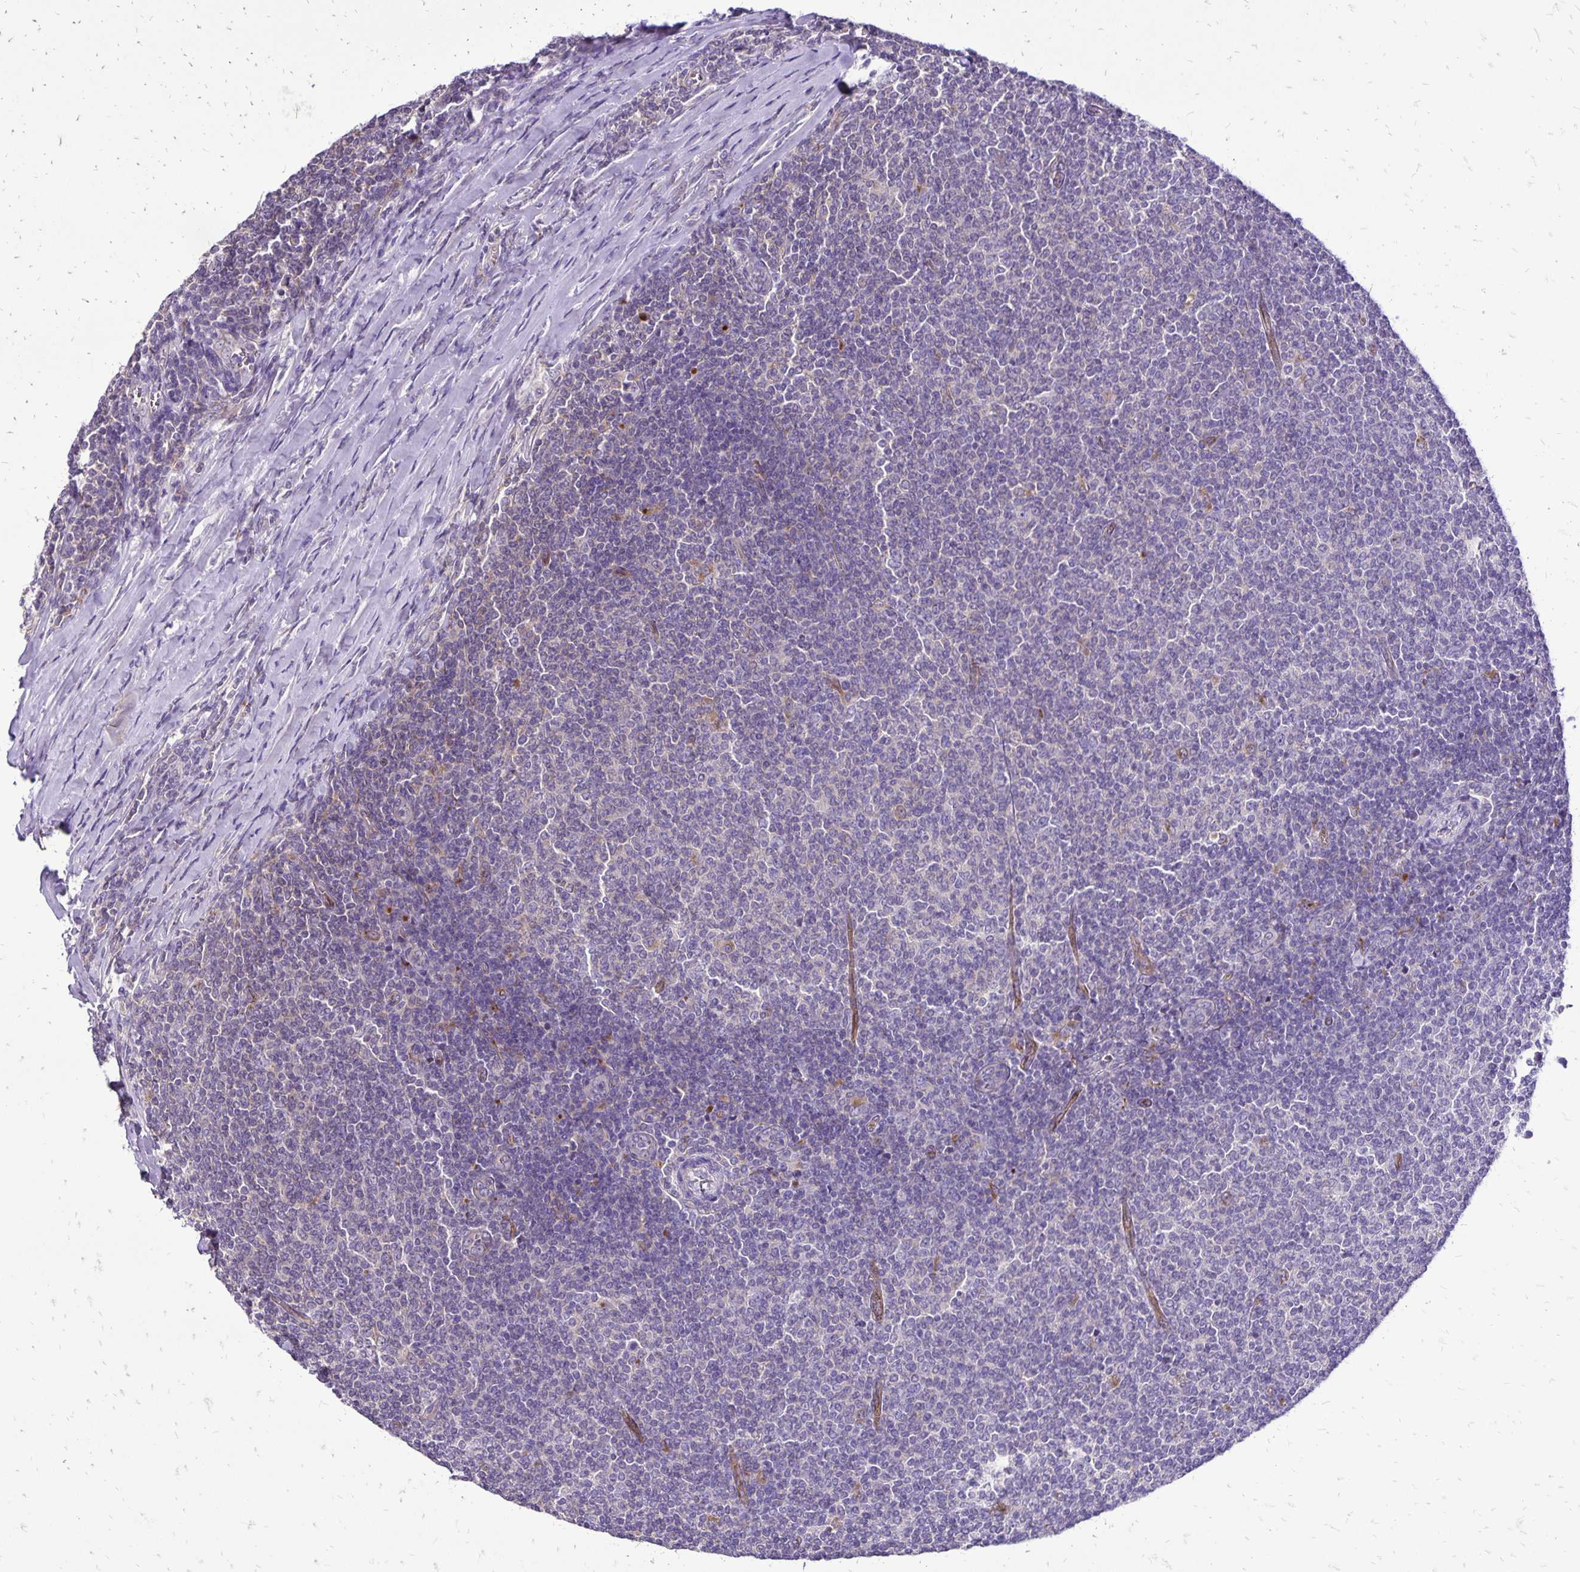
{"staining": {"intensity": "negative", "quantity": "none", "location": "none"}, "tissue": "lymphoma", "cell_type": "Tumor cells", "image_type": "cancer", "snomed": [{"axis": "morphology", "description": "Malignant lymphoma, non-Hodgkin's type, Low grade"}, {"axis": "topography", "description": "Lymph node"}], "caption": "This is an IHC image of lymphoma. There is no positivity in tumor cells.", "gene": "EIF5A", "patient": {"sex": "male", "age": 52}}